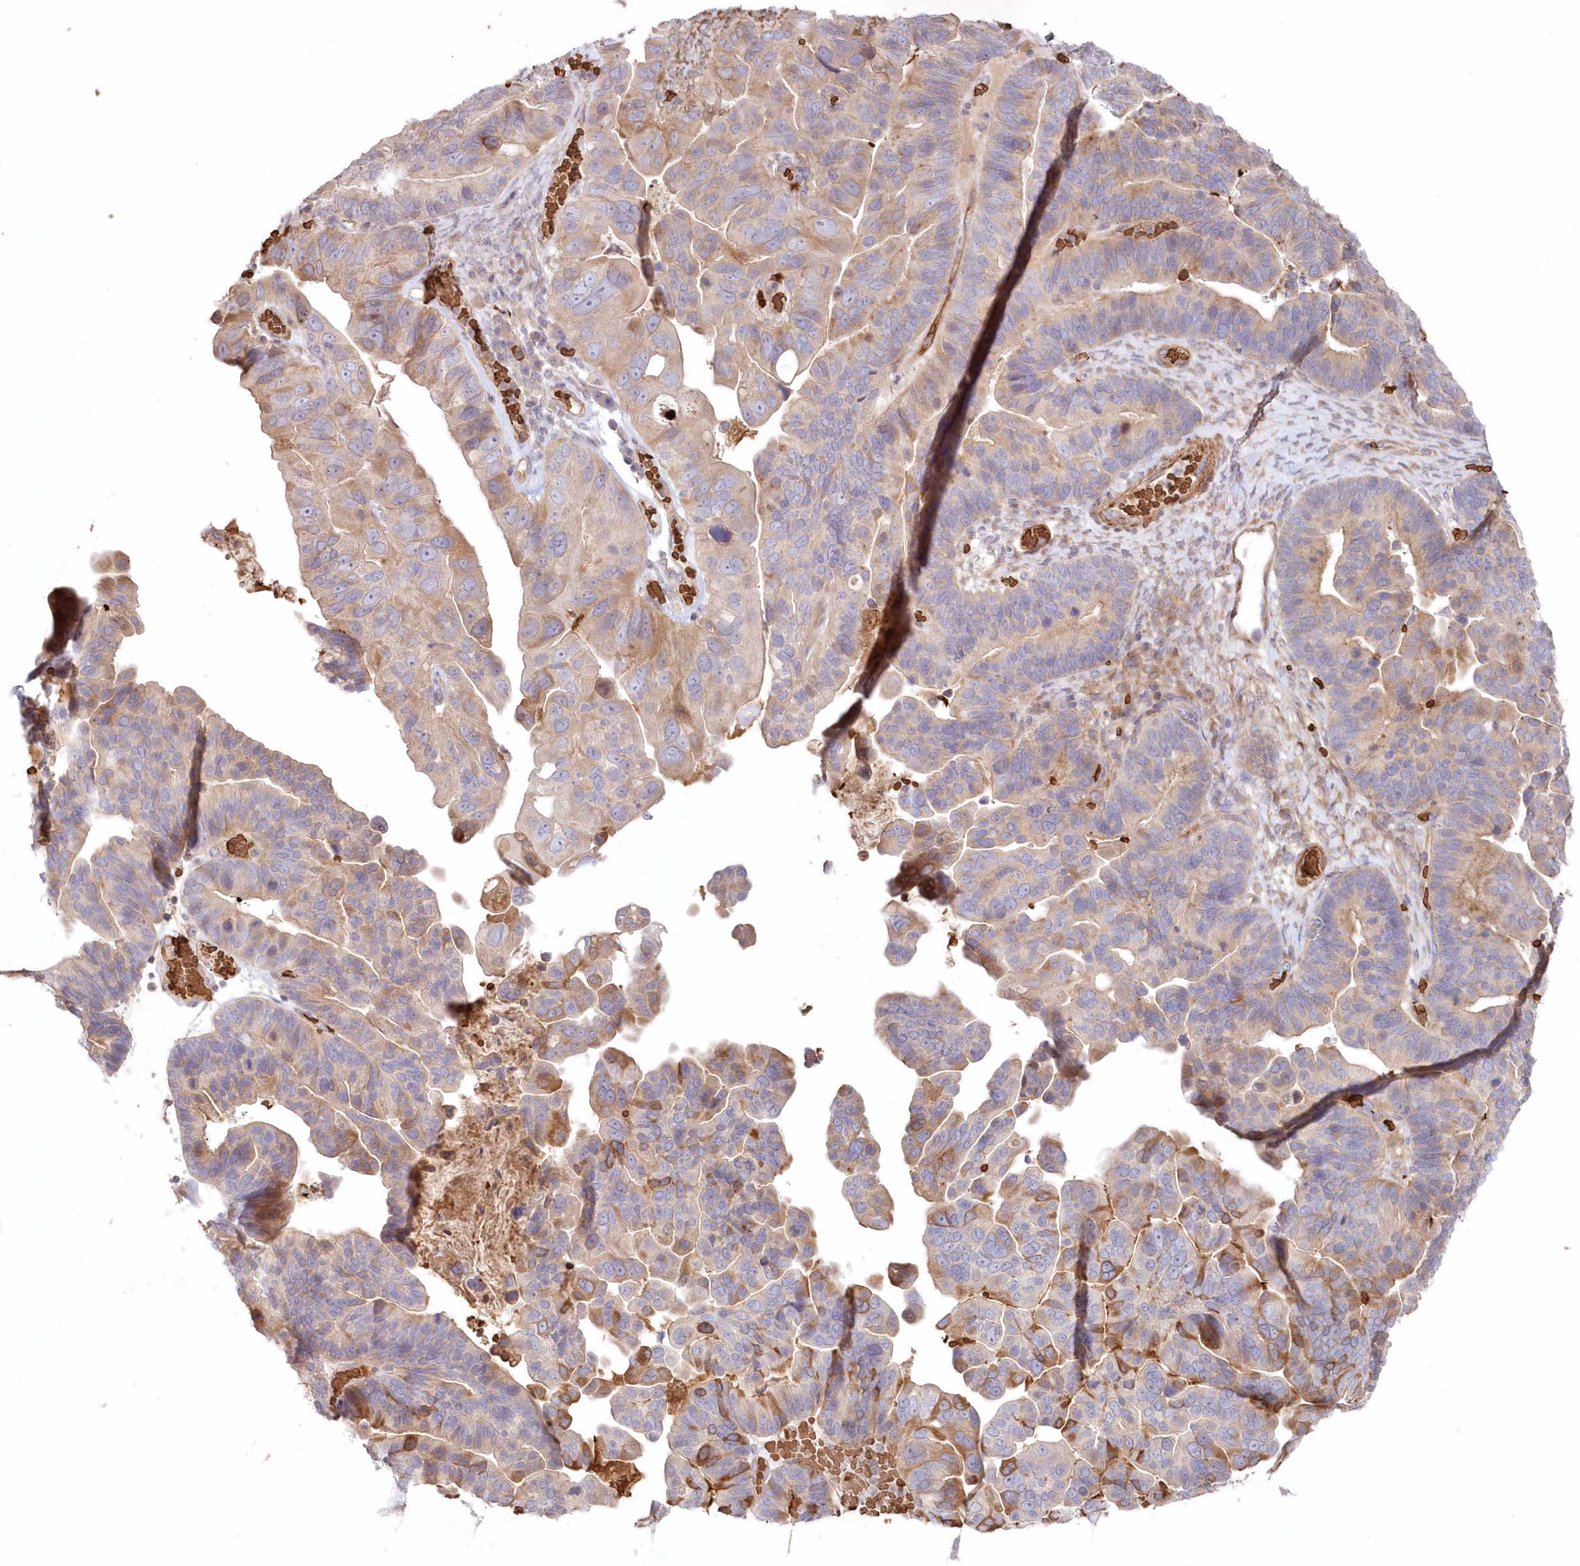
{"staining": {"intensity": "moderate", "quantity": "<25%", "location": "cytoplasmic/membranous"}, "tissue": "ovarian cancer", "cell_type": "Tumor cells", "image_type": "cancer", "snomed": [{"axis": "morphology", "description": "Cystadenocarcinoma, serous, NOS"}, {"axis": "topography", "description": "Ovary"}], "caption": "High-magnification brightfield microscopy of ovarian cancer stained with DAB (brown) and counterstained with hematoxylin (blue). tumor cells exhibit moderate cytoplasmic/membranous staining is seen in about<25% of cells.", "gene": "SERINC1", "patient": {"sex": "female", "age": 56}}